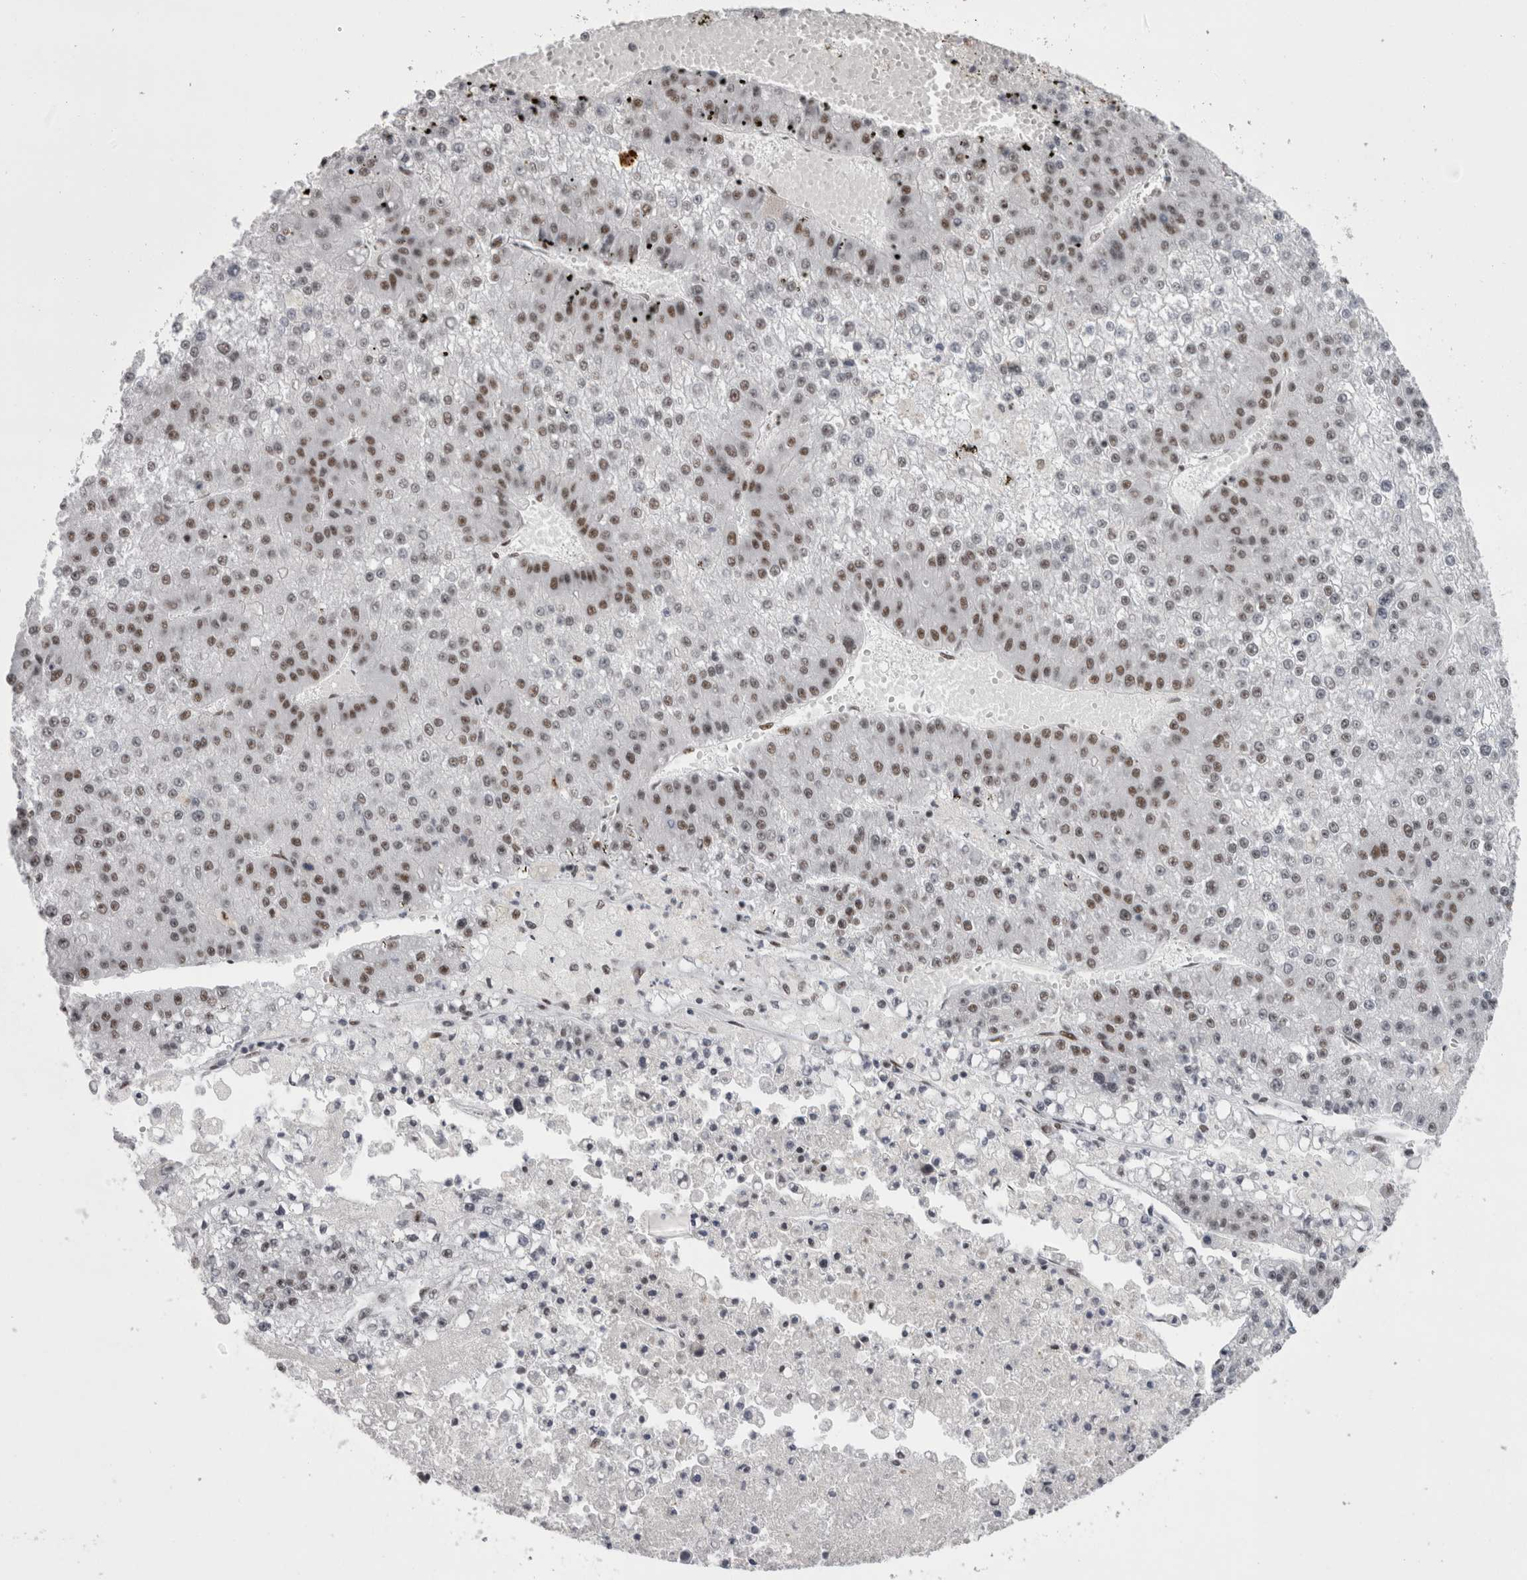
{"staining": {"intensity": "moderate", "quantity": "25%-75%", "location": "nuclear"}, "tissue": "liver cancer", "cell_type": "Tumor cells", "image_type": "cancer", "snomed": [{"axis": "morphology", "description": "Carcinoma, Hepatocellular, NOS"}, {"axis": "topography", "description": "Liver"}], "caption": "IHC (DAB (3,3'-diaminobenzidine)) staining of human liver cancer (hepatocellular carcinoma) displays moderate nuclear protein expression in approximately 25%-75% of tumor cells.", "gene": "SNRNP40", "patient": {"sex": "female", "age": 73}}